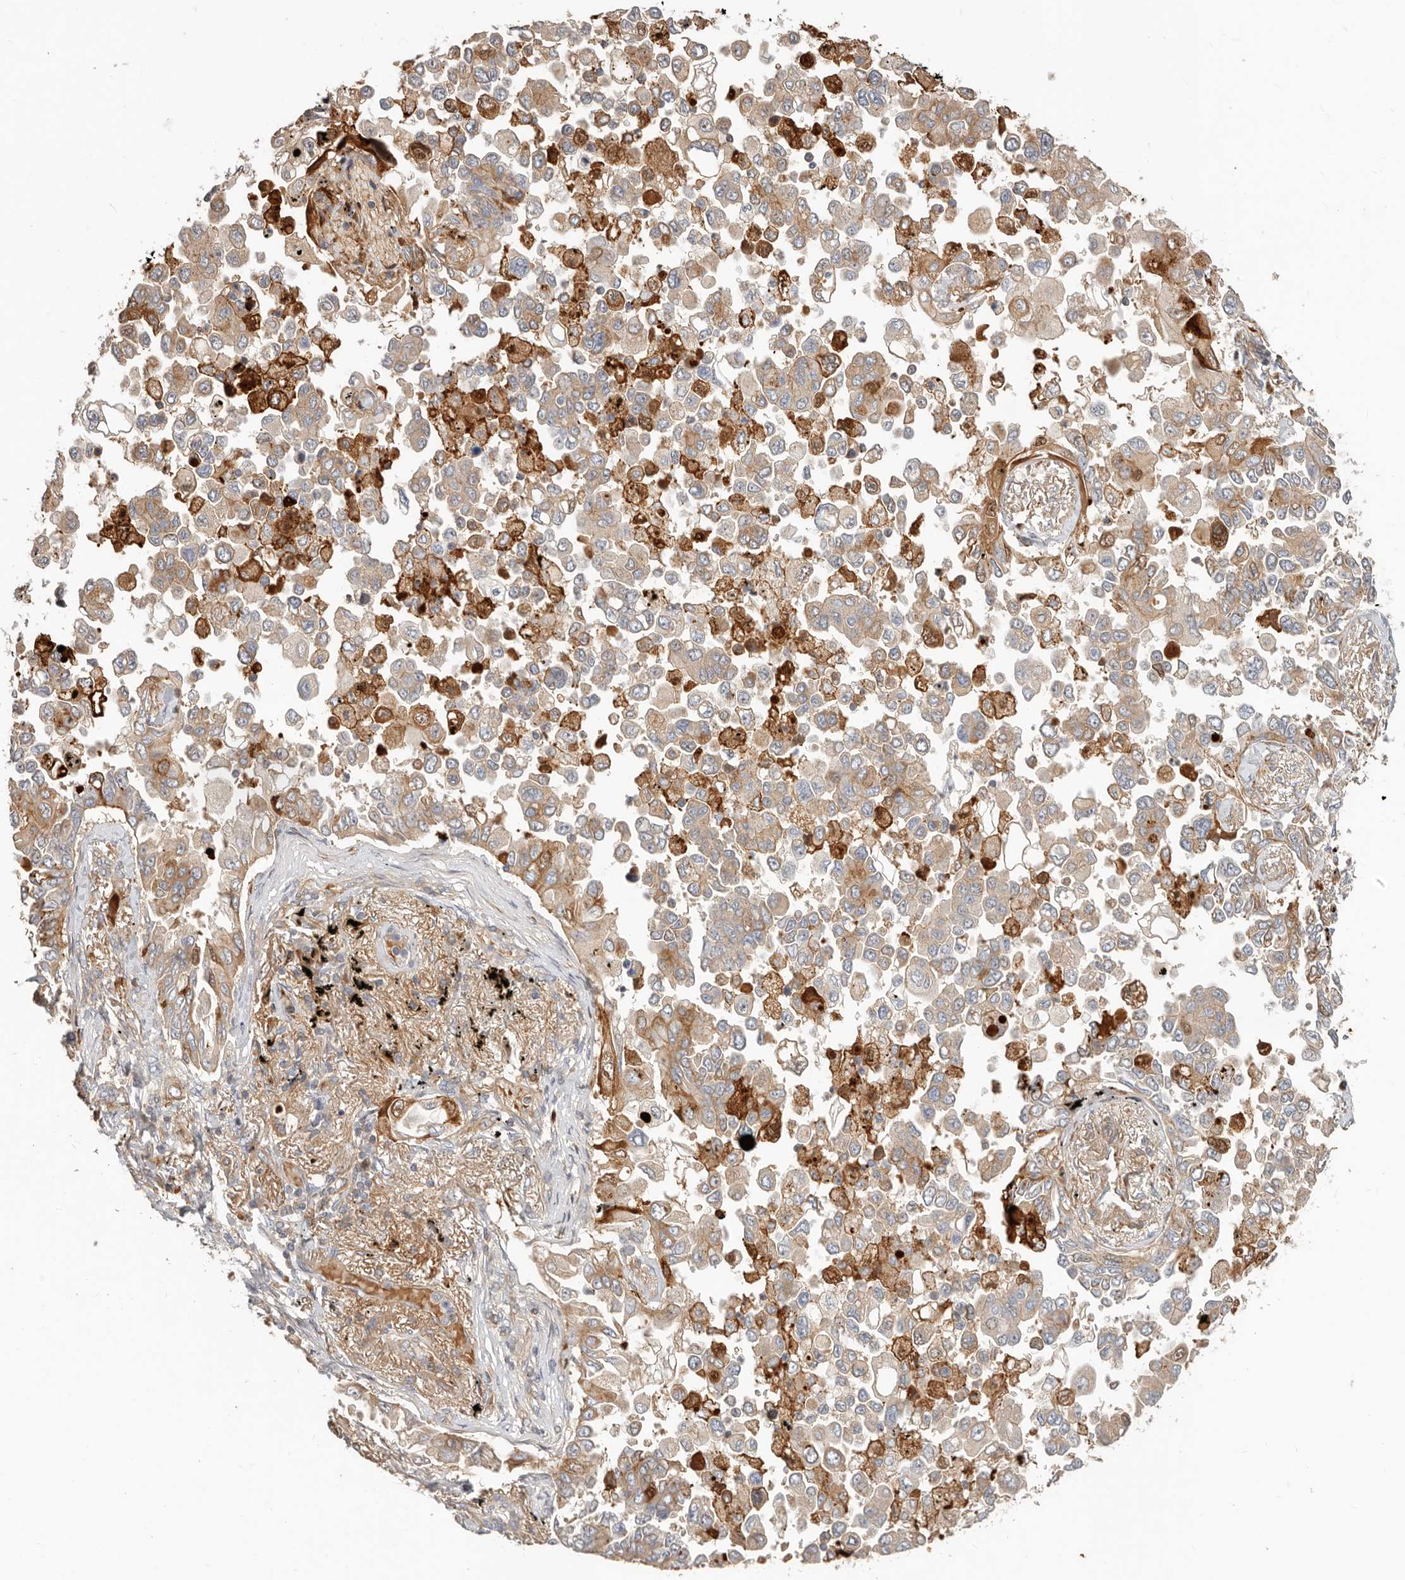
{"staining": {"intensity": "moderate", "quantity": ">75%", "location": "cytoplasmic/membranous"}, "tissue": "lung cancer", "cell_type": "Tumor cells", "image_type": "cancer", "snomed": [{"axis": "morphology", "description": "Adenocarcinoma, NOS"}, {"axis": "topography", "description": "Lung"}], "caption": "A high-resolution image shows immunohistochemistry staining of lung cancer, which demonstrates moderate cytoplasmic/membranous expression in approximately >75% of tumor cells.", "gene": "MTFR2", "patient": {"sex": "female", "age": 67}}